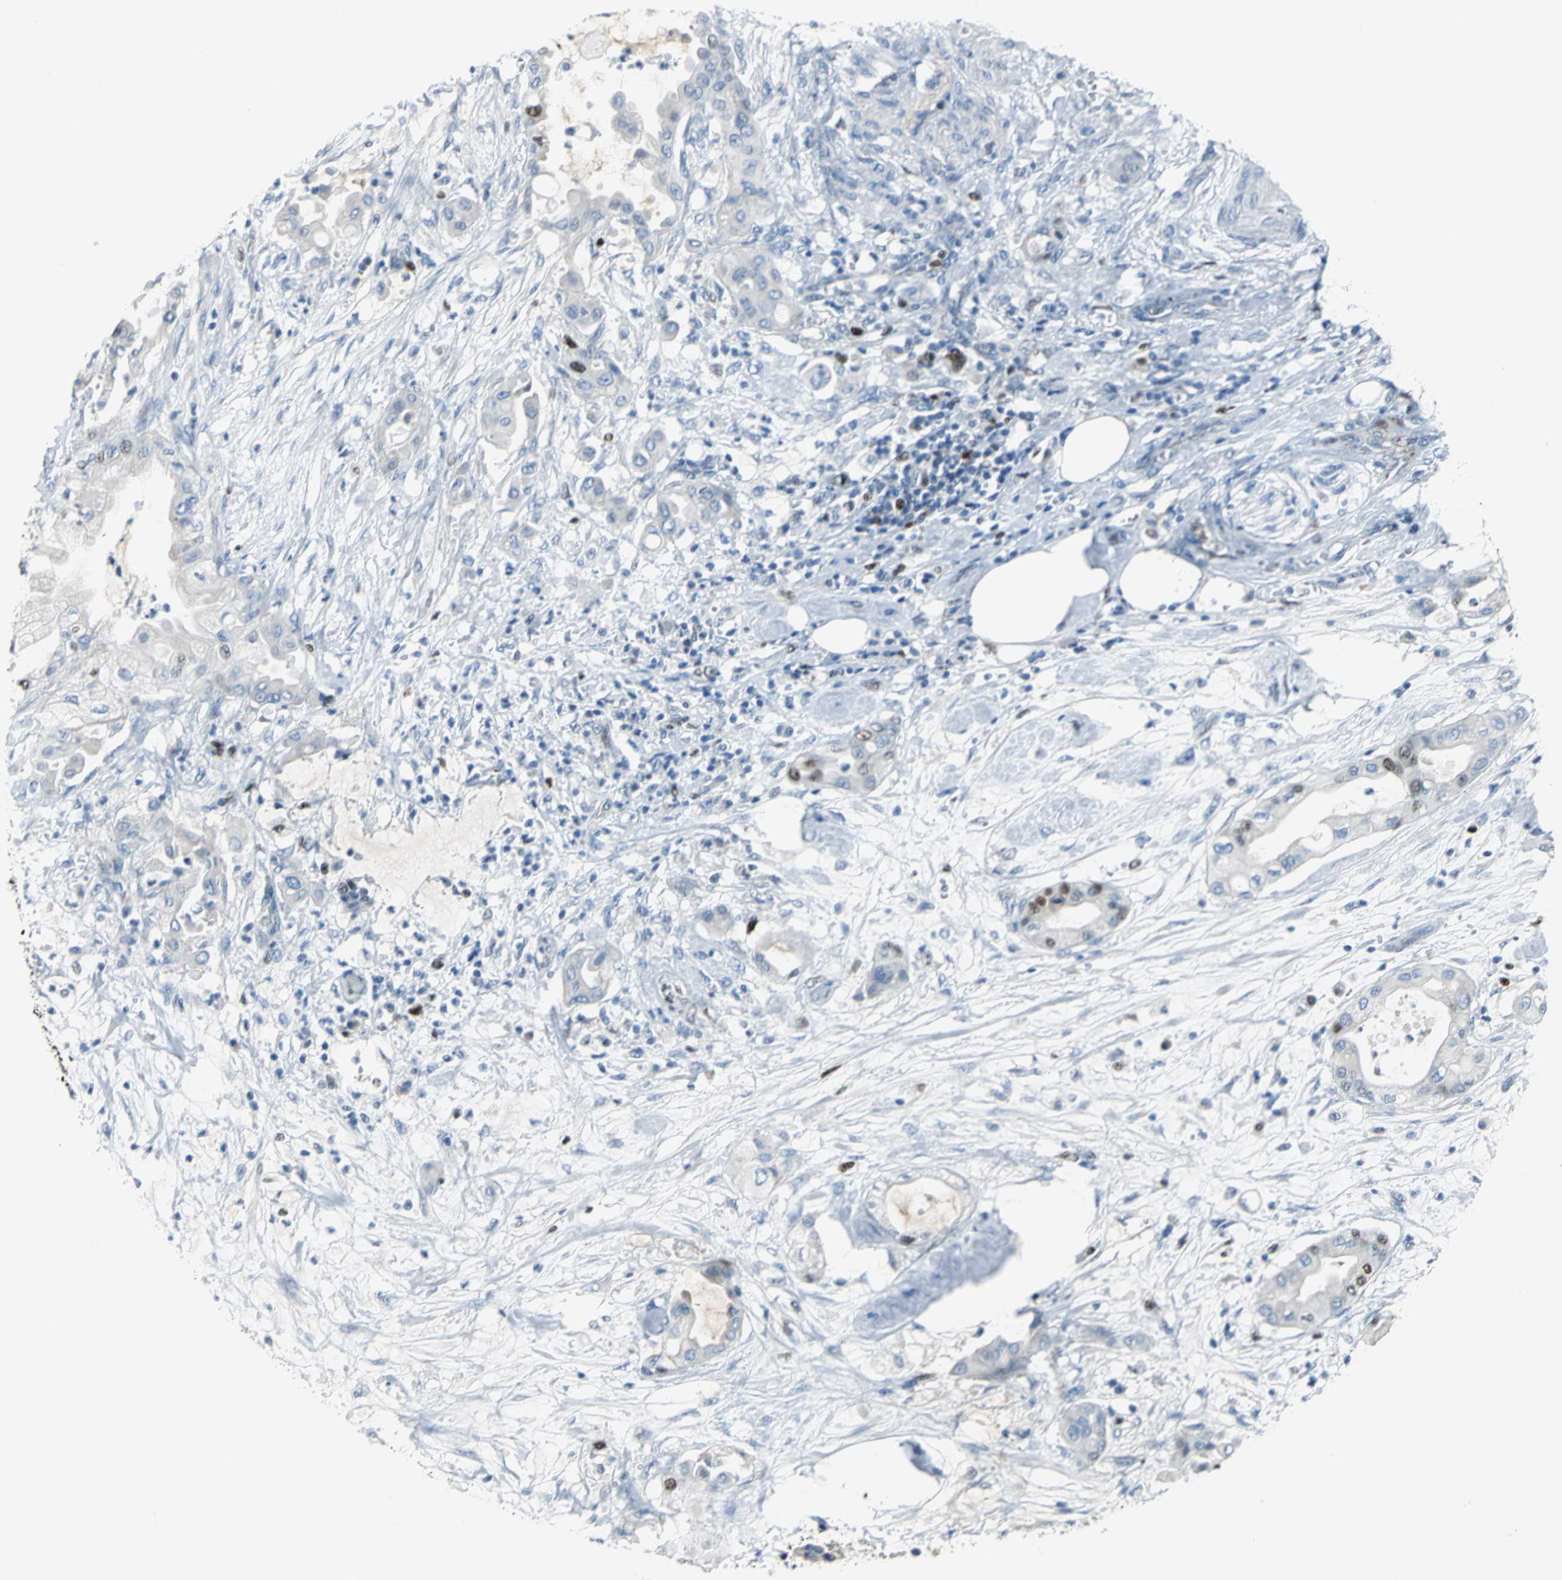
{"staining": {"intensity": "moderate", "quantity": "<25%", "location": "nuclear"}, "tissue": "pancreatic cancer", "cell_type": "Tumor cells", "image_type": "cancer", "snomed": [{"axis": "morphology", "description": "Adenocarcinoma, NOS"}, {"axis": "morphology", "description": "Adenocarcinoma, metastatic, NOS"}, {"axis": "topography", "description": "Lymph node"}, {"axis": "topography", "description": "Pancreas"}, {"axis": "topography", "description": "Duodenum"}], "caption": "A brown stain labels moderate nuclear positivity of a protein in pancreatic metastatic adenocarcinoma tumor cells. (DAB IHC with brightfield microscopy, high magnification).", "gene": "MCM4", "patient": {"sex": "female", "age": 64}}